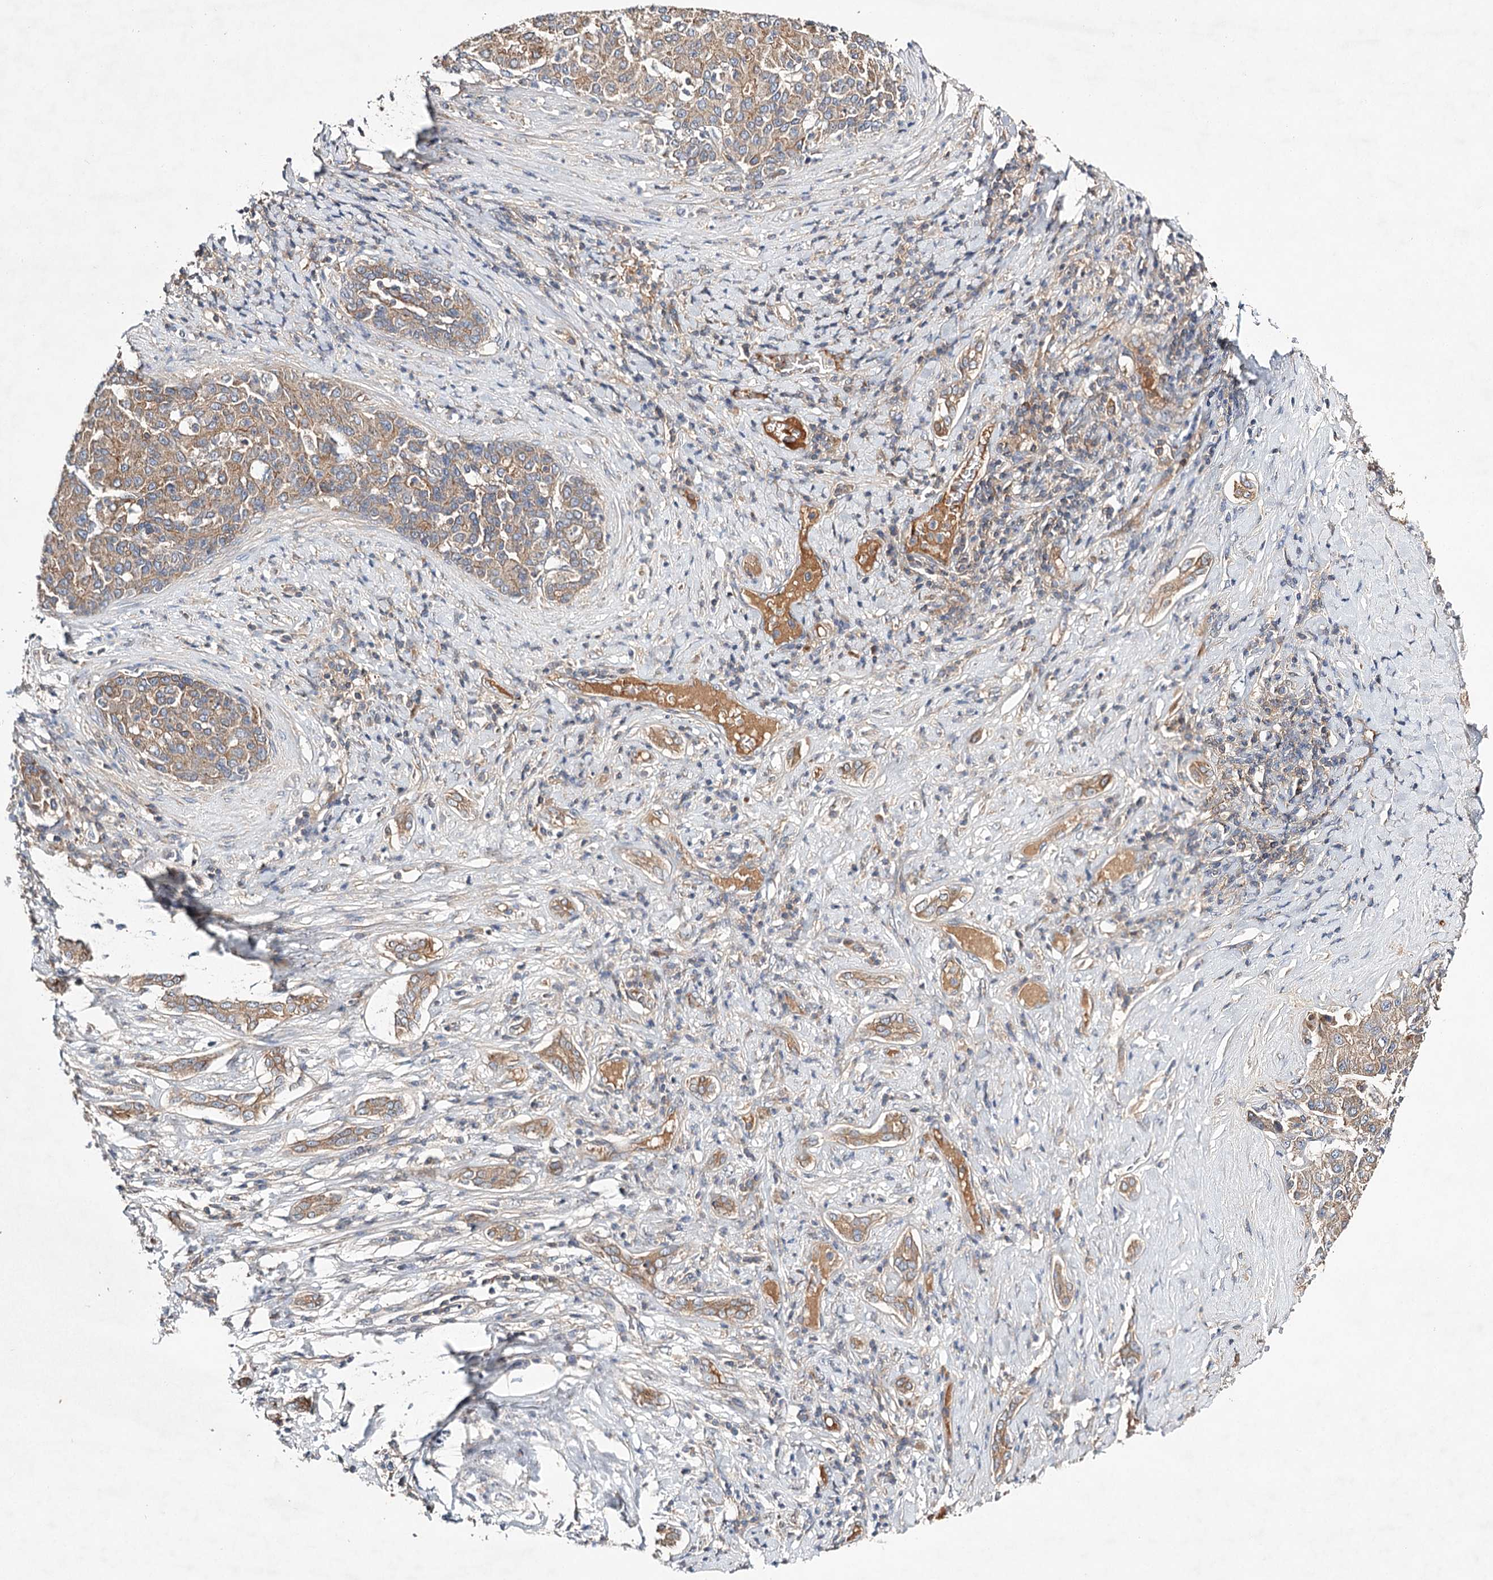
{"staining": {"intensity": "weak", "quantity": ">75%", "location": "cytoplasmic/membranous"}, "tissue": "liver cancer", "cell_type": "Tumor cells", "image_type": "cancer", "snomed": [{"axis": "morphology", "description": "Carcinoma, Hepatocellular, NOS"}, {"axis": "topography", "description": "Liver"}], "caption": "High-power microscopy captured an immunohistochemistry photomicrograph of liver cancer, revealing weak cytoplasmic/membranous positivity in approximately >75% of tumor cells.", "gene": "LSS", "patient": {"sex": "male", "age": 65}}